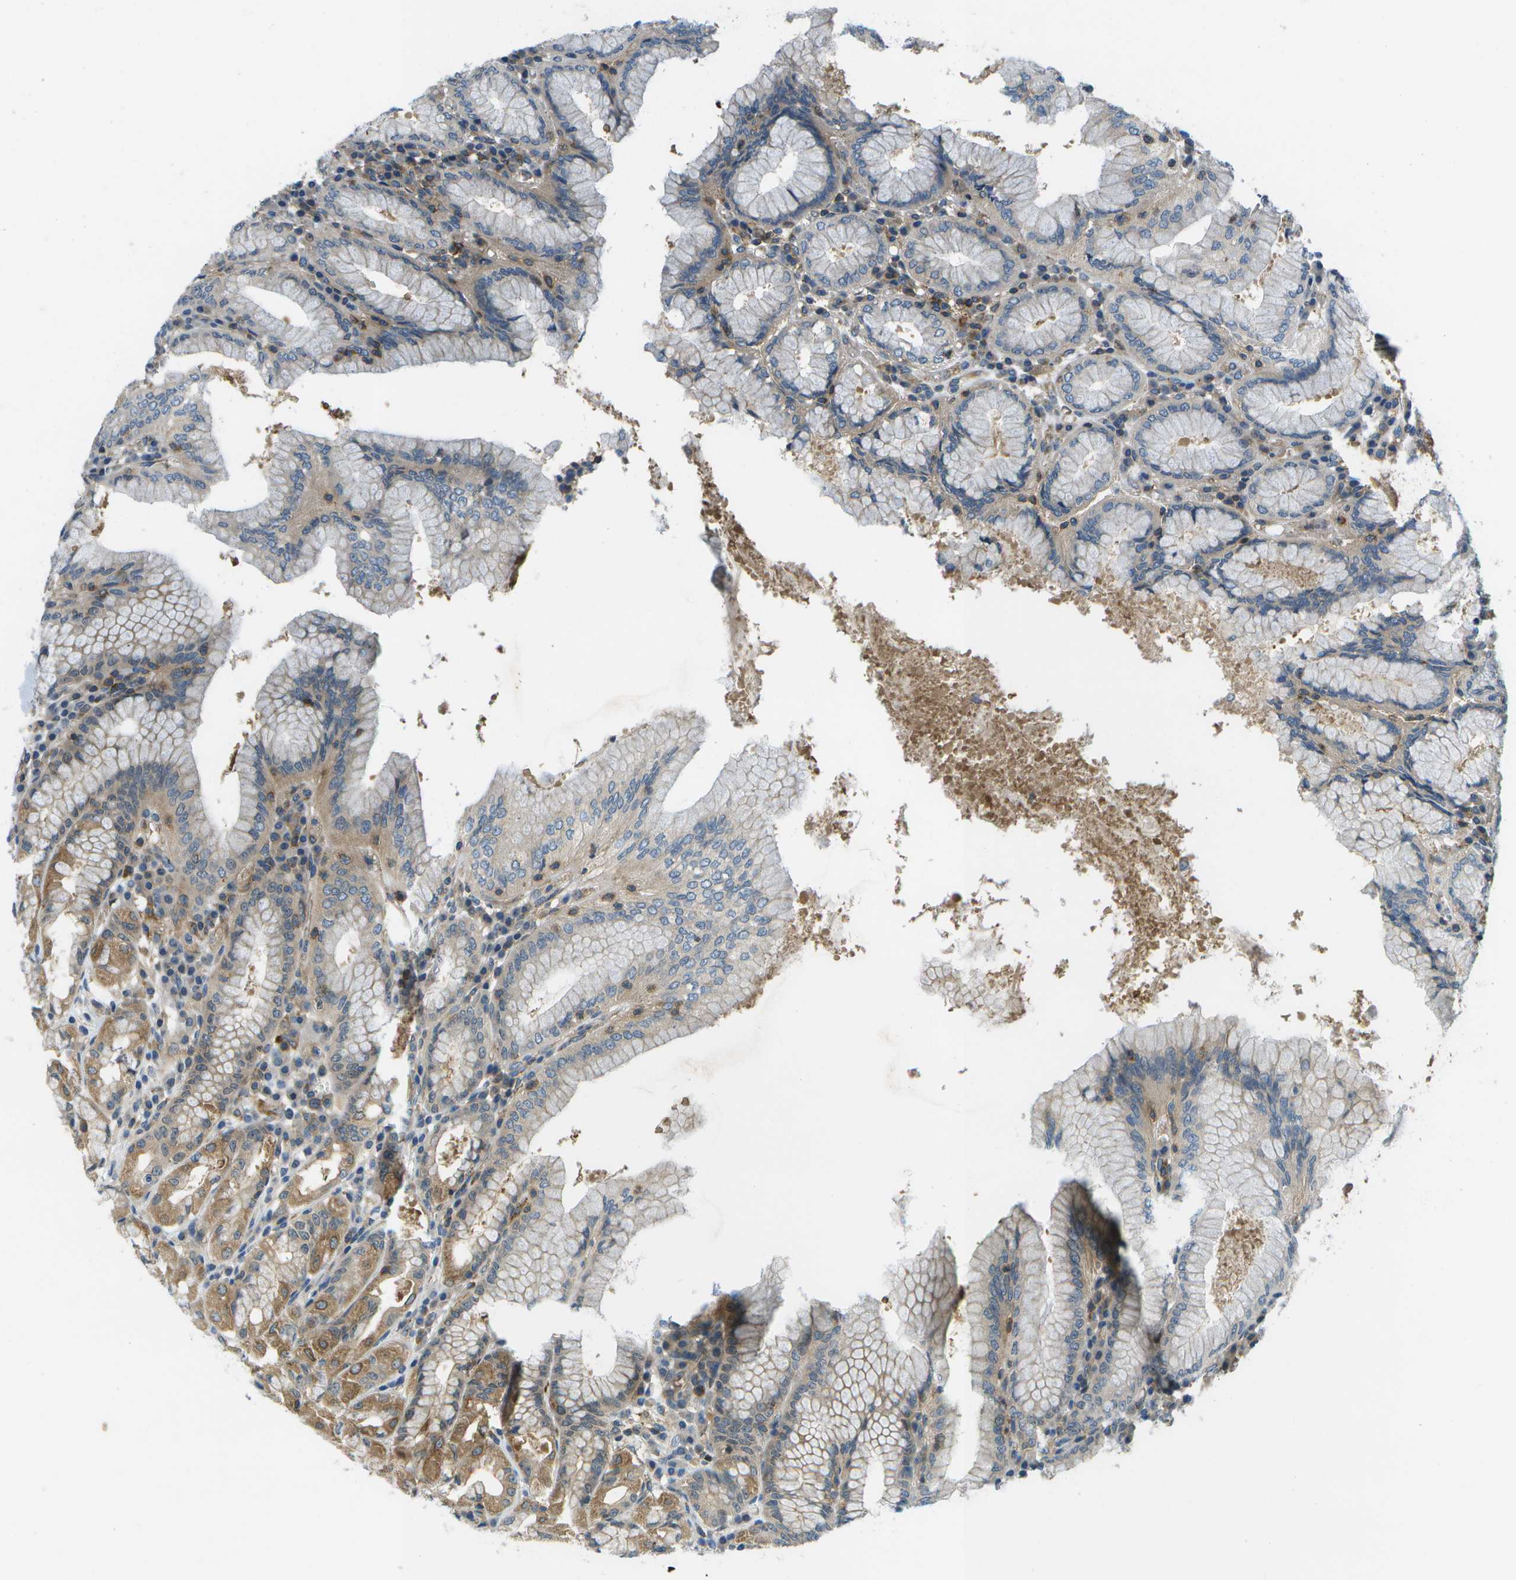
{"staining": {"intensity": "moderate", "quantity": "25%-75%", "location": "cytoplasmic/membranous"}, "tissue": "stomach", "cell_type": "Glandular cells", "image_type": "normal", "snomed": [{"axis": "morphology", "description": "Normal tissue, NOS"}, {"axis": "topography", "description": "Stomach"}, {"axis": "topography", "description": "Stomach, lower"}], "caption": "A brown stain shows moderate cytoplasmic/membranous staining of a protein in glandular cells of benign human stomach.", "gene": "CTIF", "patient": {"sex": "female", "age": 56}}